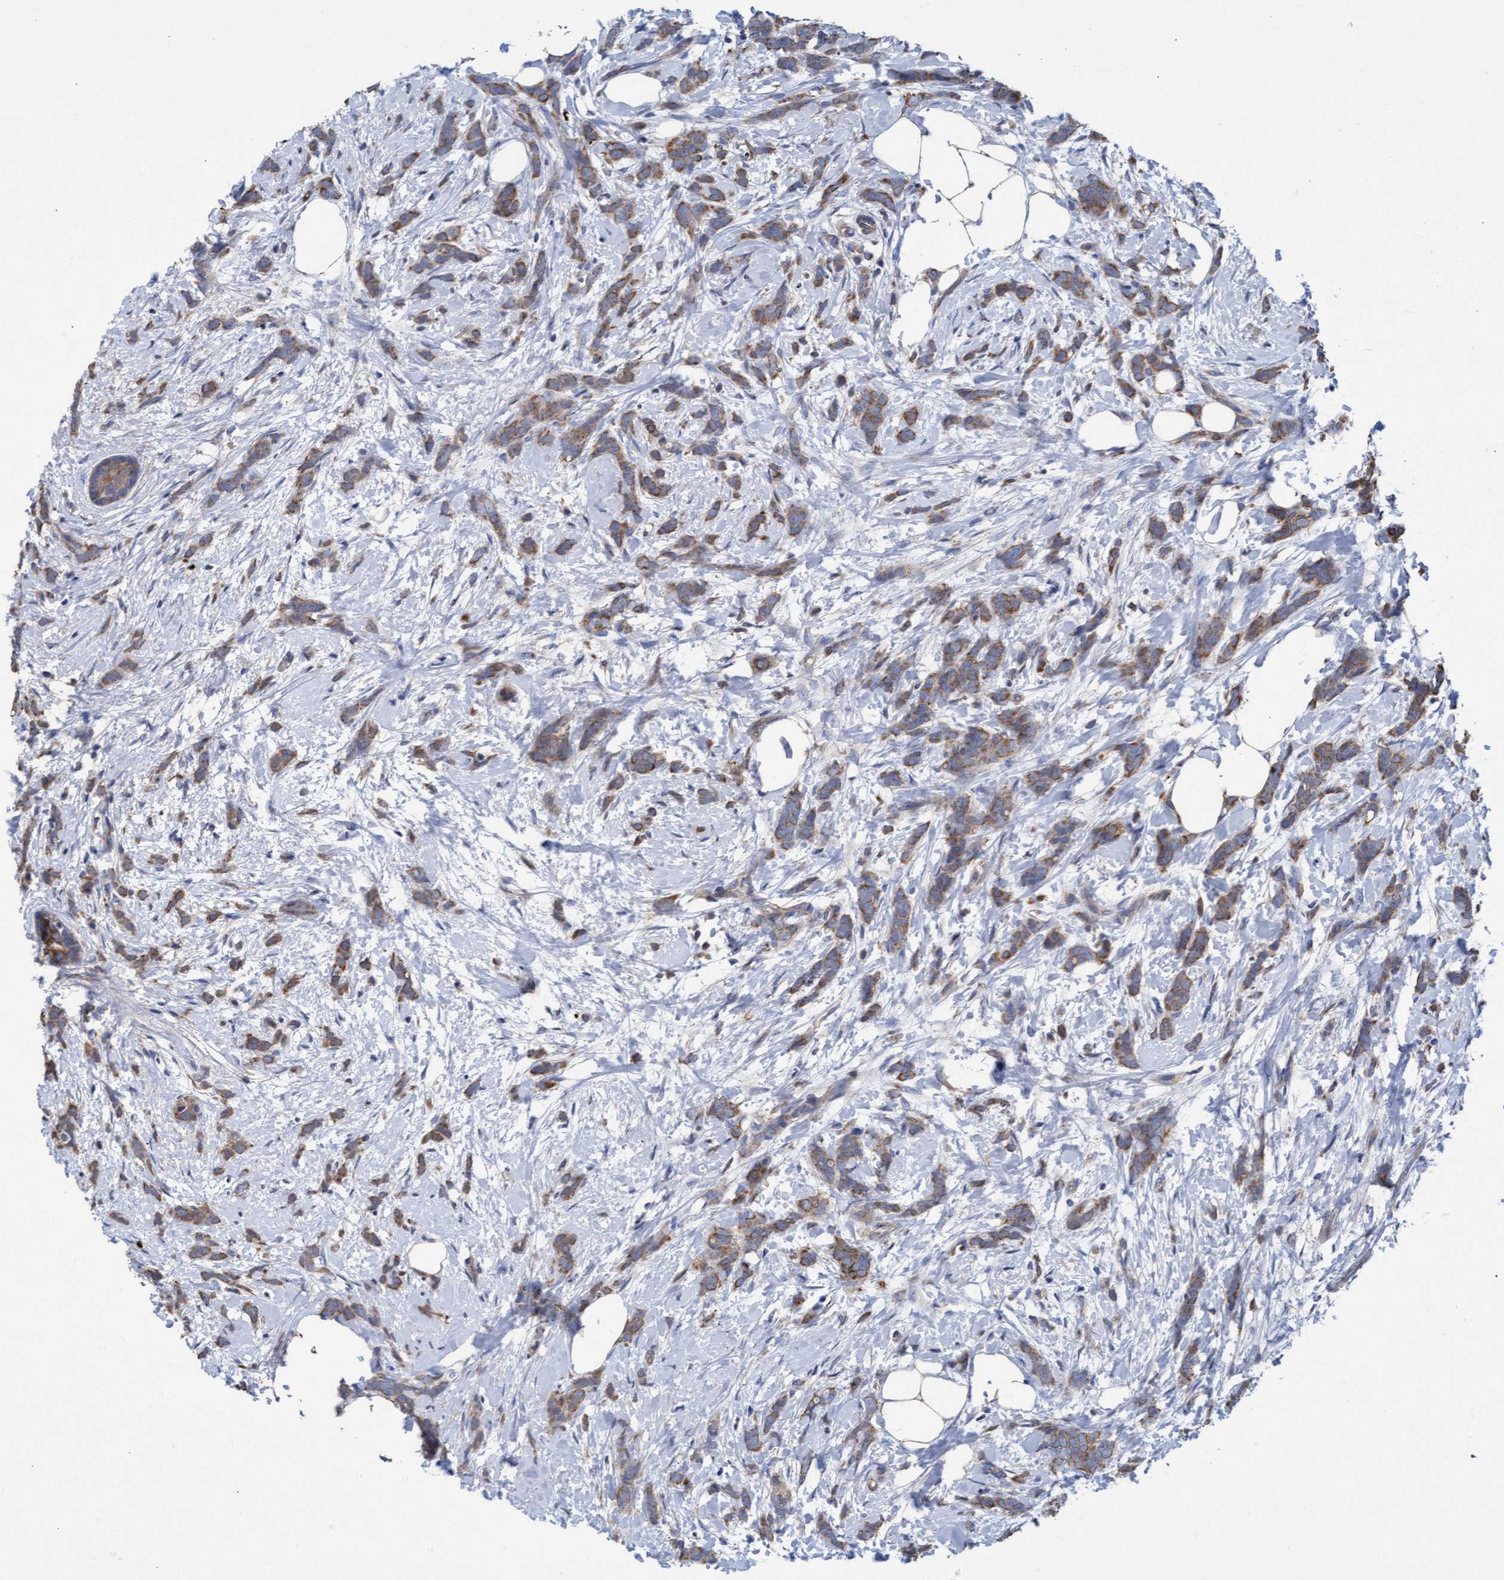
{"staining": {"intensity": "moderate", "quantity": ">75%", "location": "cytoplasmic/membranous"}, "tissue": "breast cancer", "cell_type": "Tumor cells", "image_type": "cancer", "snomed": [{"axis": "morphology", "description": "Lobular carcinoma, in situ"}, {"axis": "morphology", "description": "Lobular carcinoma"}, {"axis": "topography", "description": "Breast"}], "caption": "Tumor cells reveal medium levels of moderate cytoplasmic/membranous positivity in approximately >75% of cells in human breast cancer.", "gene": "MRPL38", "patient": {"sex": "female", "age": 41}}